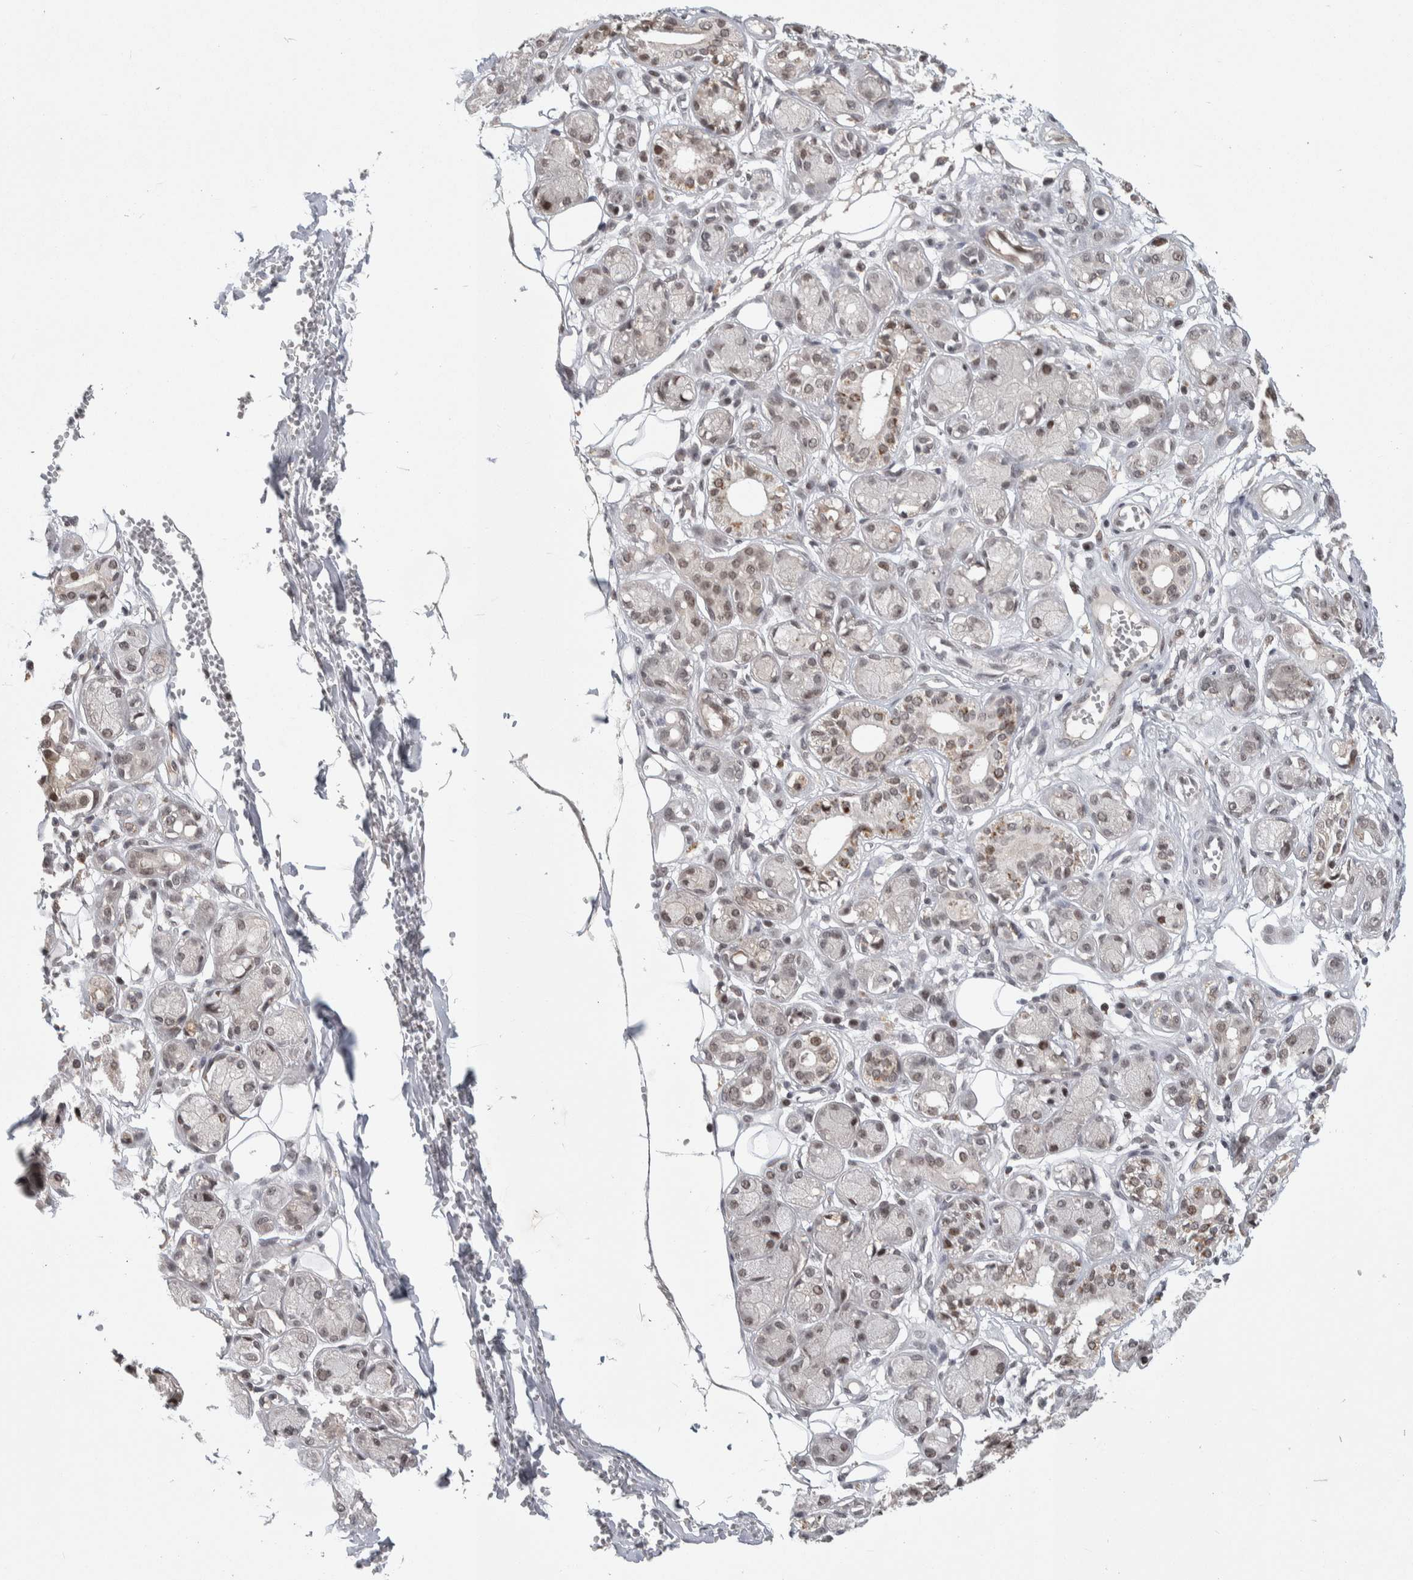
{"staining": {"intensity": "weak", "quantity": "25%-75%", "location": "nuclear"}, "tissue": "adipose tissue", "cell_type": "Adipocytes", "image_type": "normal", "snomed": [{"axis": "morphology", "description": "Normal tissue, NOS"}, {"axis": "morphology", "description": "Inflammation, NOS"}, {"axis": "topography", "description": "Salivary gland"}, {"axis": "topography", "description": "Peripheral nerve tissue"}], "caption": "High-power microscopy captured an immunohistochemistry micrograph of unremarkable adipose tissue, revealing weak nuclear staining in approximately 25%-75% of adipocytes.", "gene": "ZSCAN21", "patient": {"sex": "female", "age": 75}}